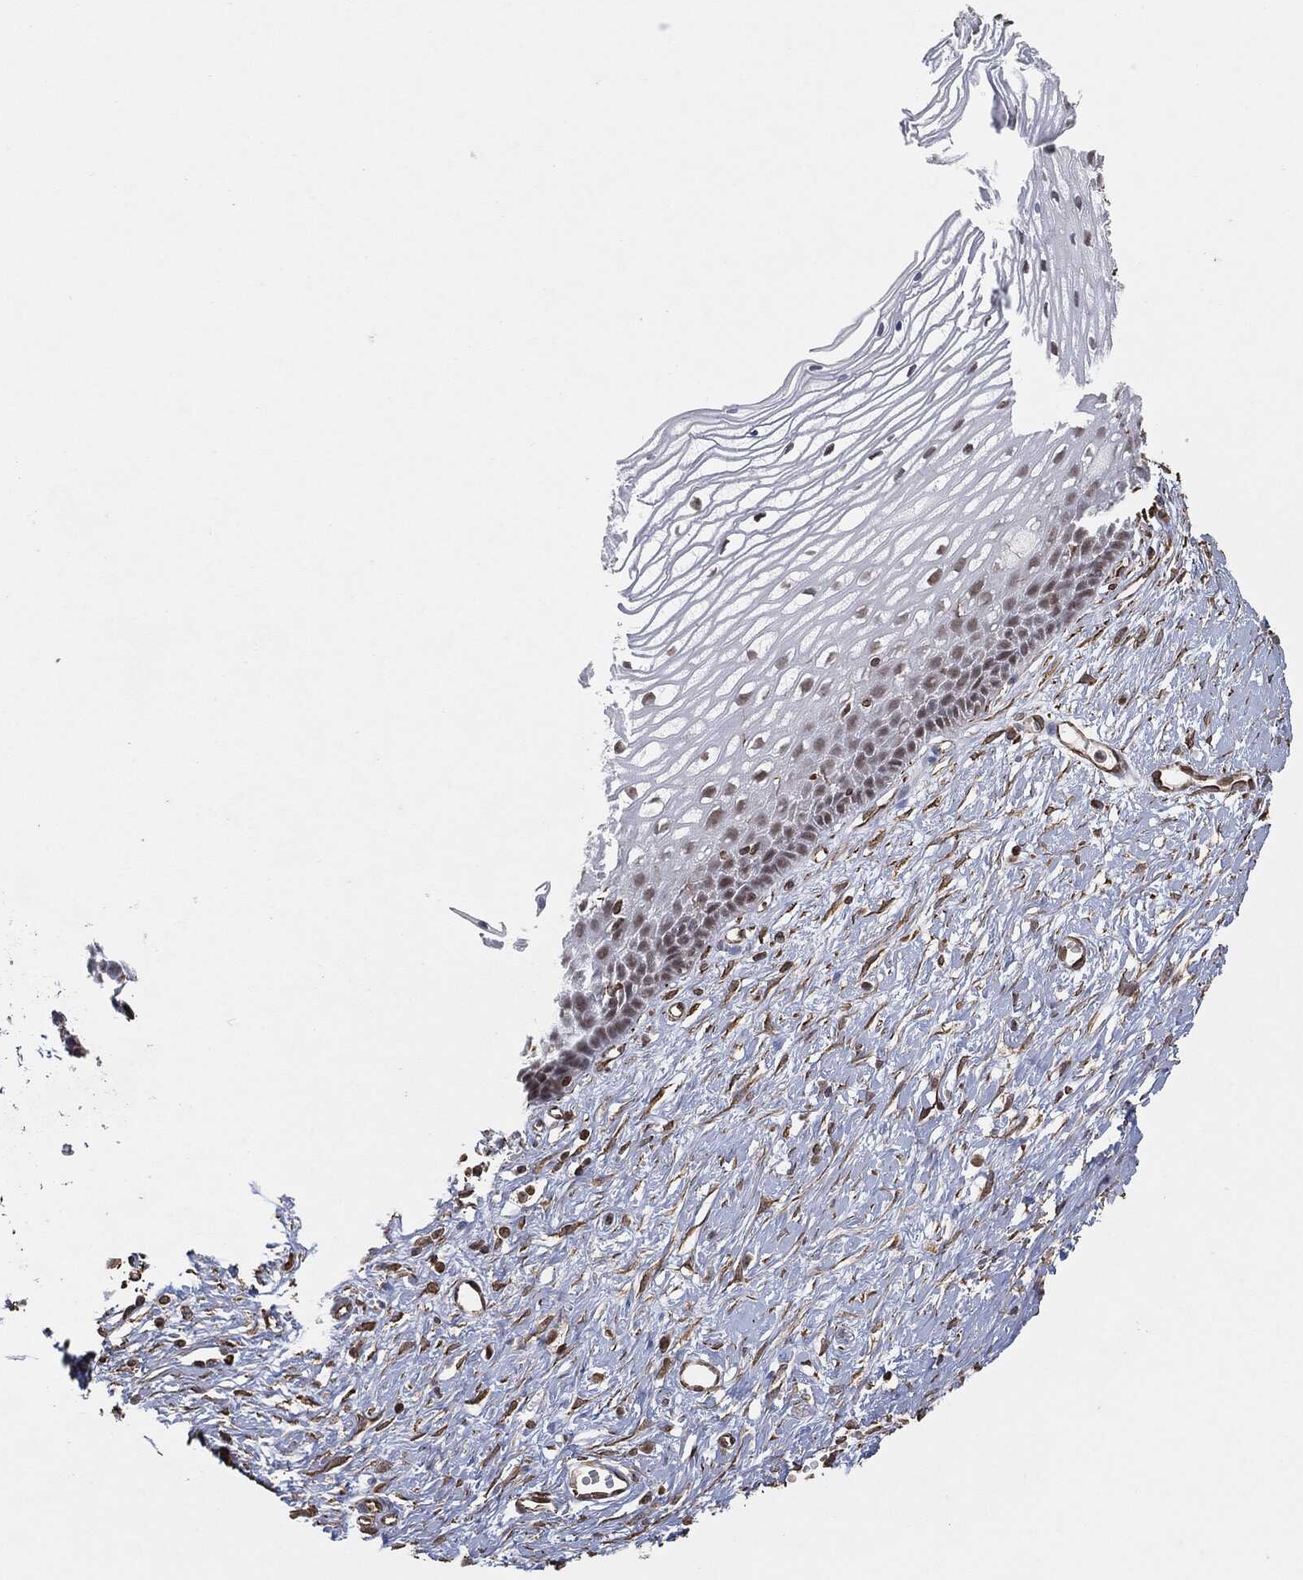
{"staining": {"intensity": "weak", "quantity": "25%-75%", "location": "nuclear"}, "tissue": "cervix", "cell_type": "Squamous epithelial cells", "image_type": "normal", "snomed": [{"axis": "morphology", "description": "Normal tissue, NOS"}, {"axis": "topography", "description": "Cervix"}], "caption": "Normal cervix was stained to show a protein in brown. There is low levels of weak nuclear positivity in approximately 25%-75% of squamous epithelial cells.", "gene": "TP53RK", "patient": {"sex": "female", "age": 40}}